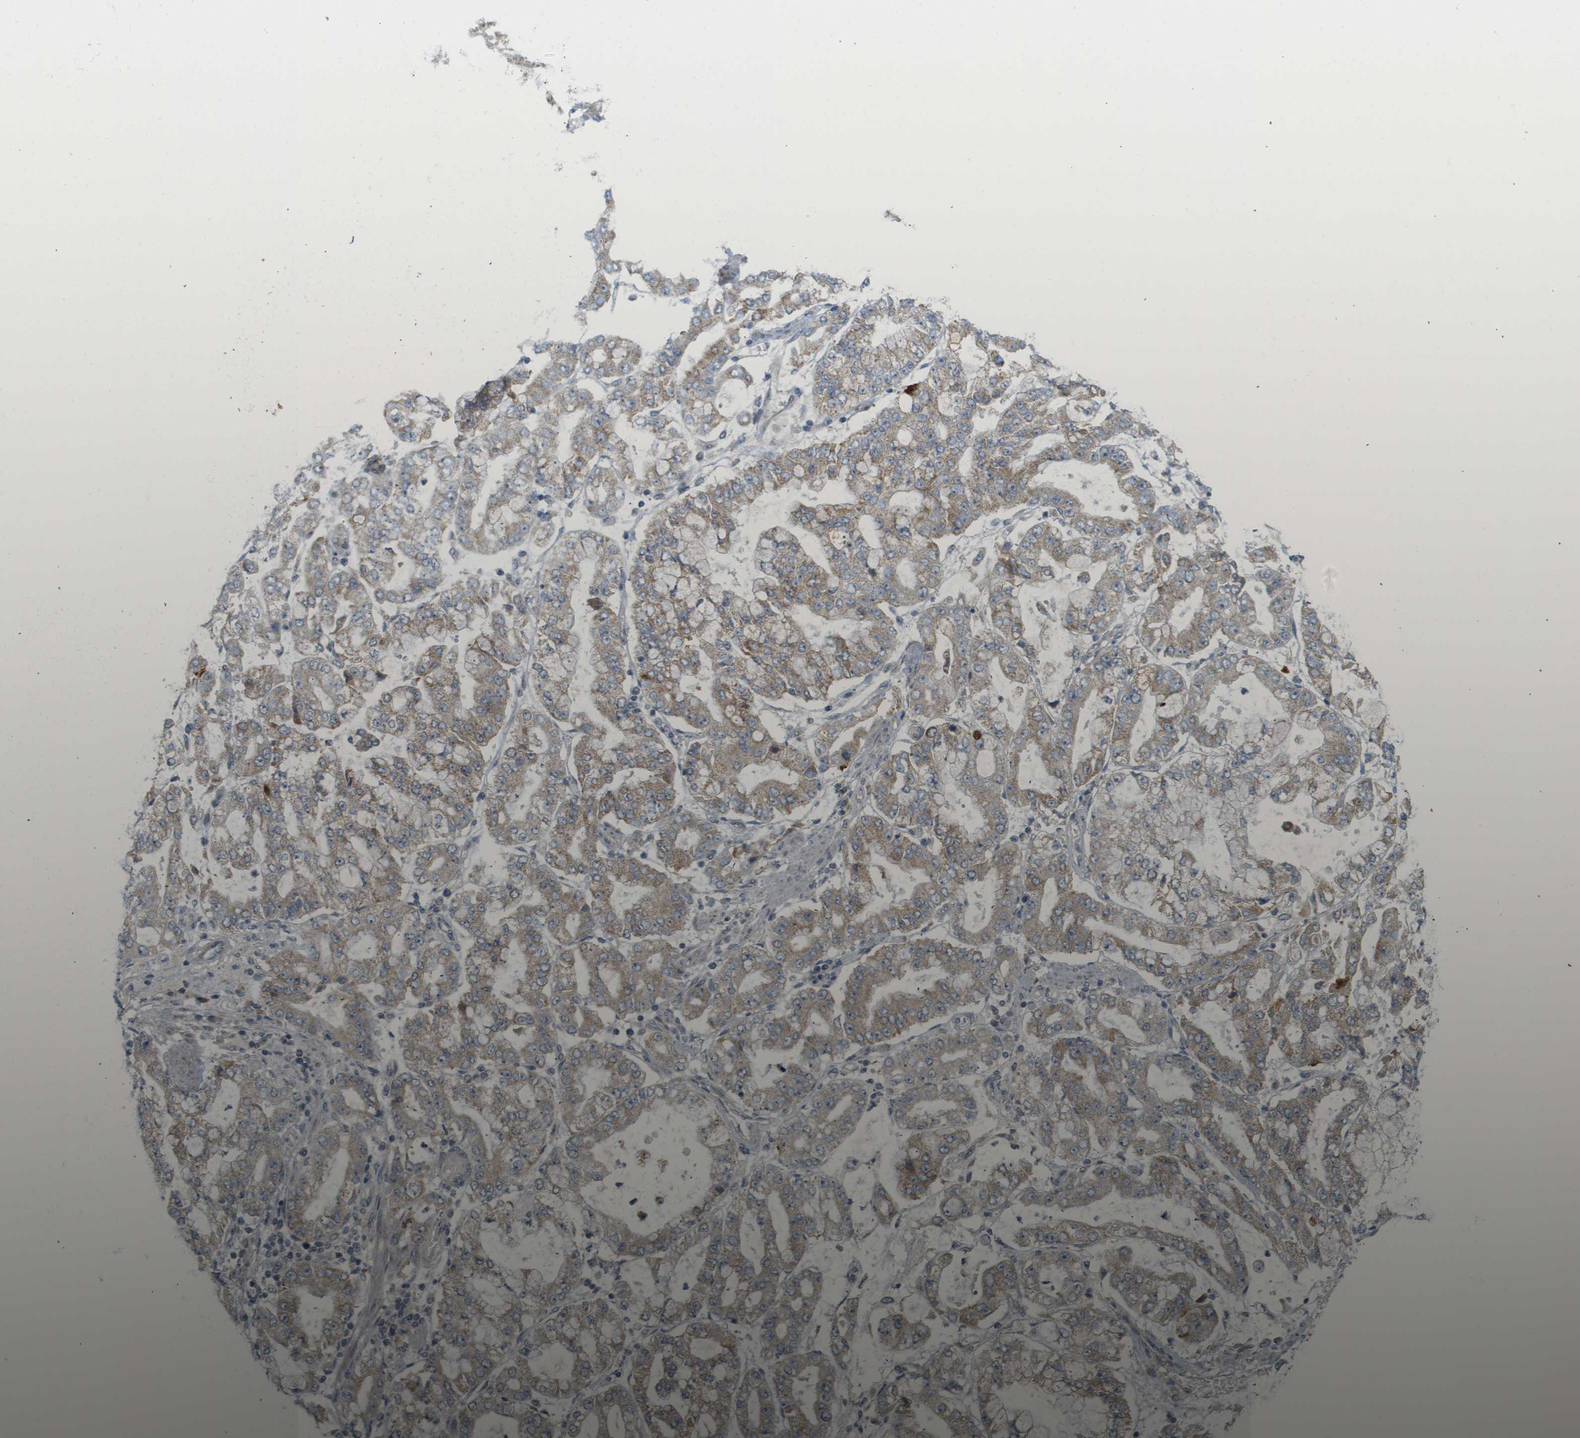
{"staining": {"intensity": "weak", "quantity": ">75%", "location": "cytoplasmic/membranous"}, "tissue": "stomach cancer", "cell_type": "Tumor cells", "image_type": "cancer", "snomed": [{"axis": "morphology", "description": "Adenocarcinoma, NOS"}, {"axis": "topography", "description": "Stomach"}], "caption": "Immunohistochemical staining of adenocarcinoma (stomach) reveals weak cytoplasmic/membranous protein expression in about >75% of tumor cells.", "gene": "PROC", "patient": {"sex": "male", "age": 76}}